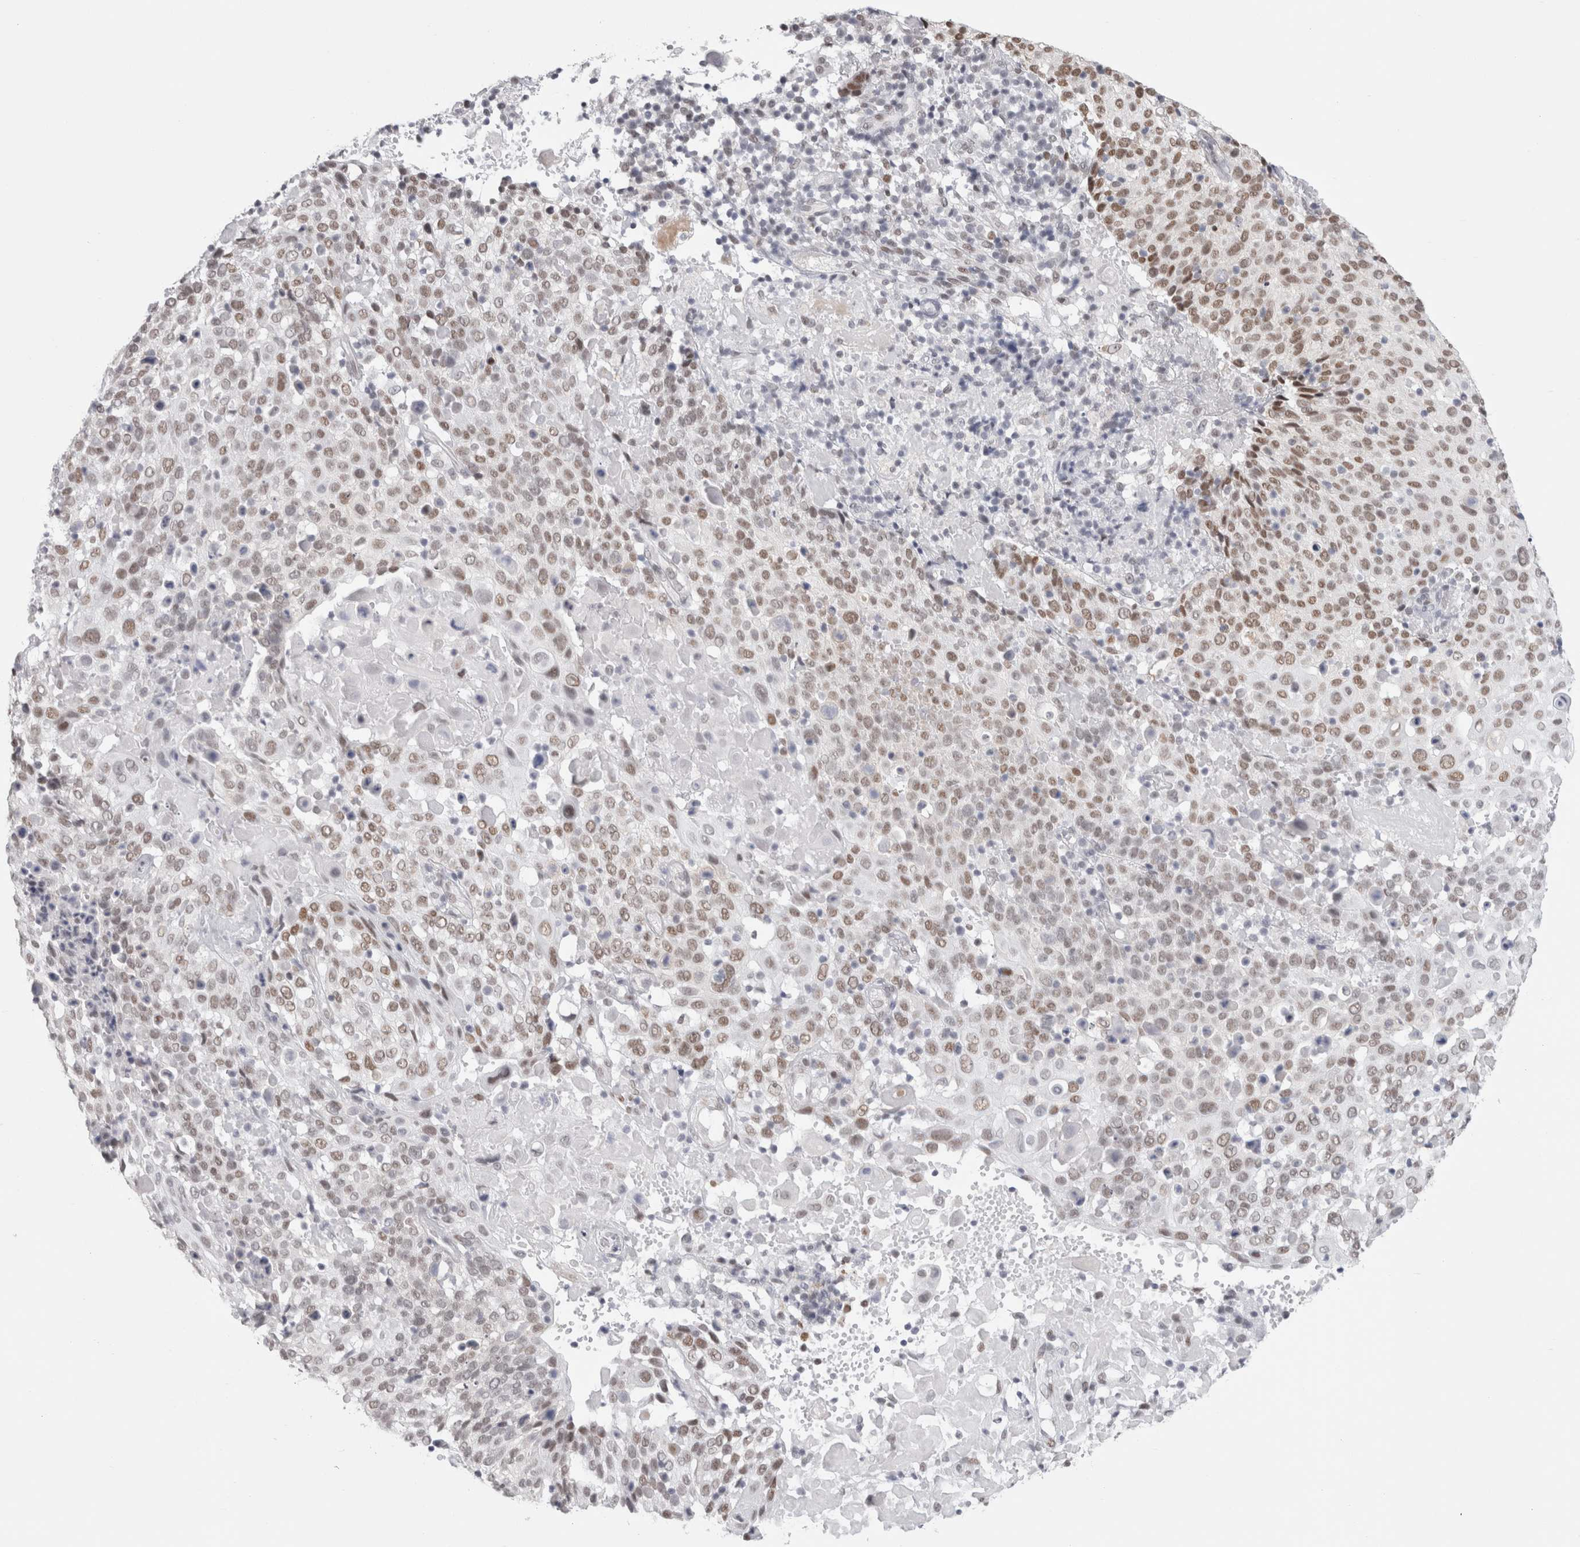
{"staining": {"intensity": "moderate", "quantity": ">75%", "location": "nuclear"}, "tissue": "cervical cancer", "cell_type": "Tumor cells", "image_type": "cancer", "snomed": [{"axis": "morphology", "description": "Squamous cell carcinoma, NOS"}, {"axis": "topography", "description": "Cervix"}], "caption": "Immunohistochemistry of cervical cancer (squamous cell carcinoma) shows medium levels of moderate nuclear expression in about >75% of tumor cells.", "gene": "SMARCC1", "patient": {"sex": "female", "age": 74}}